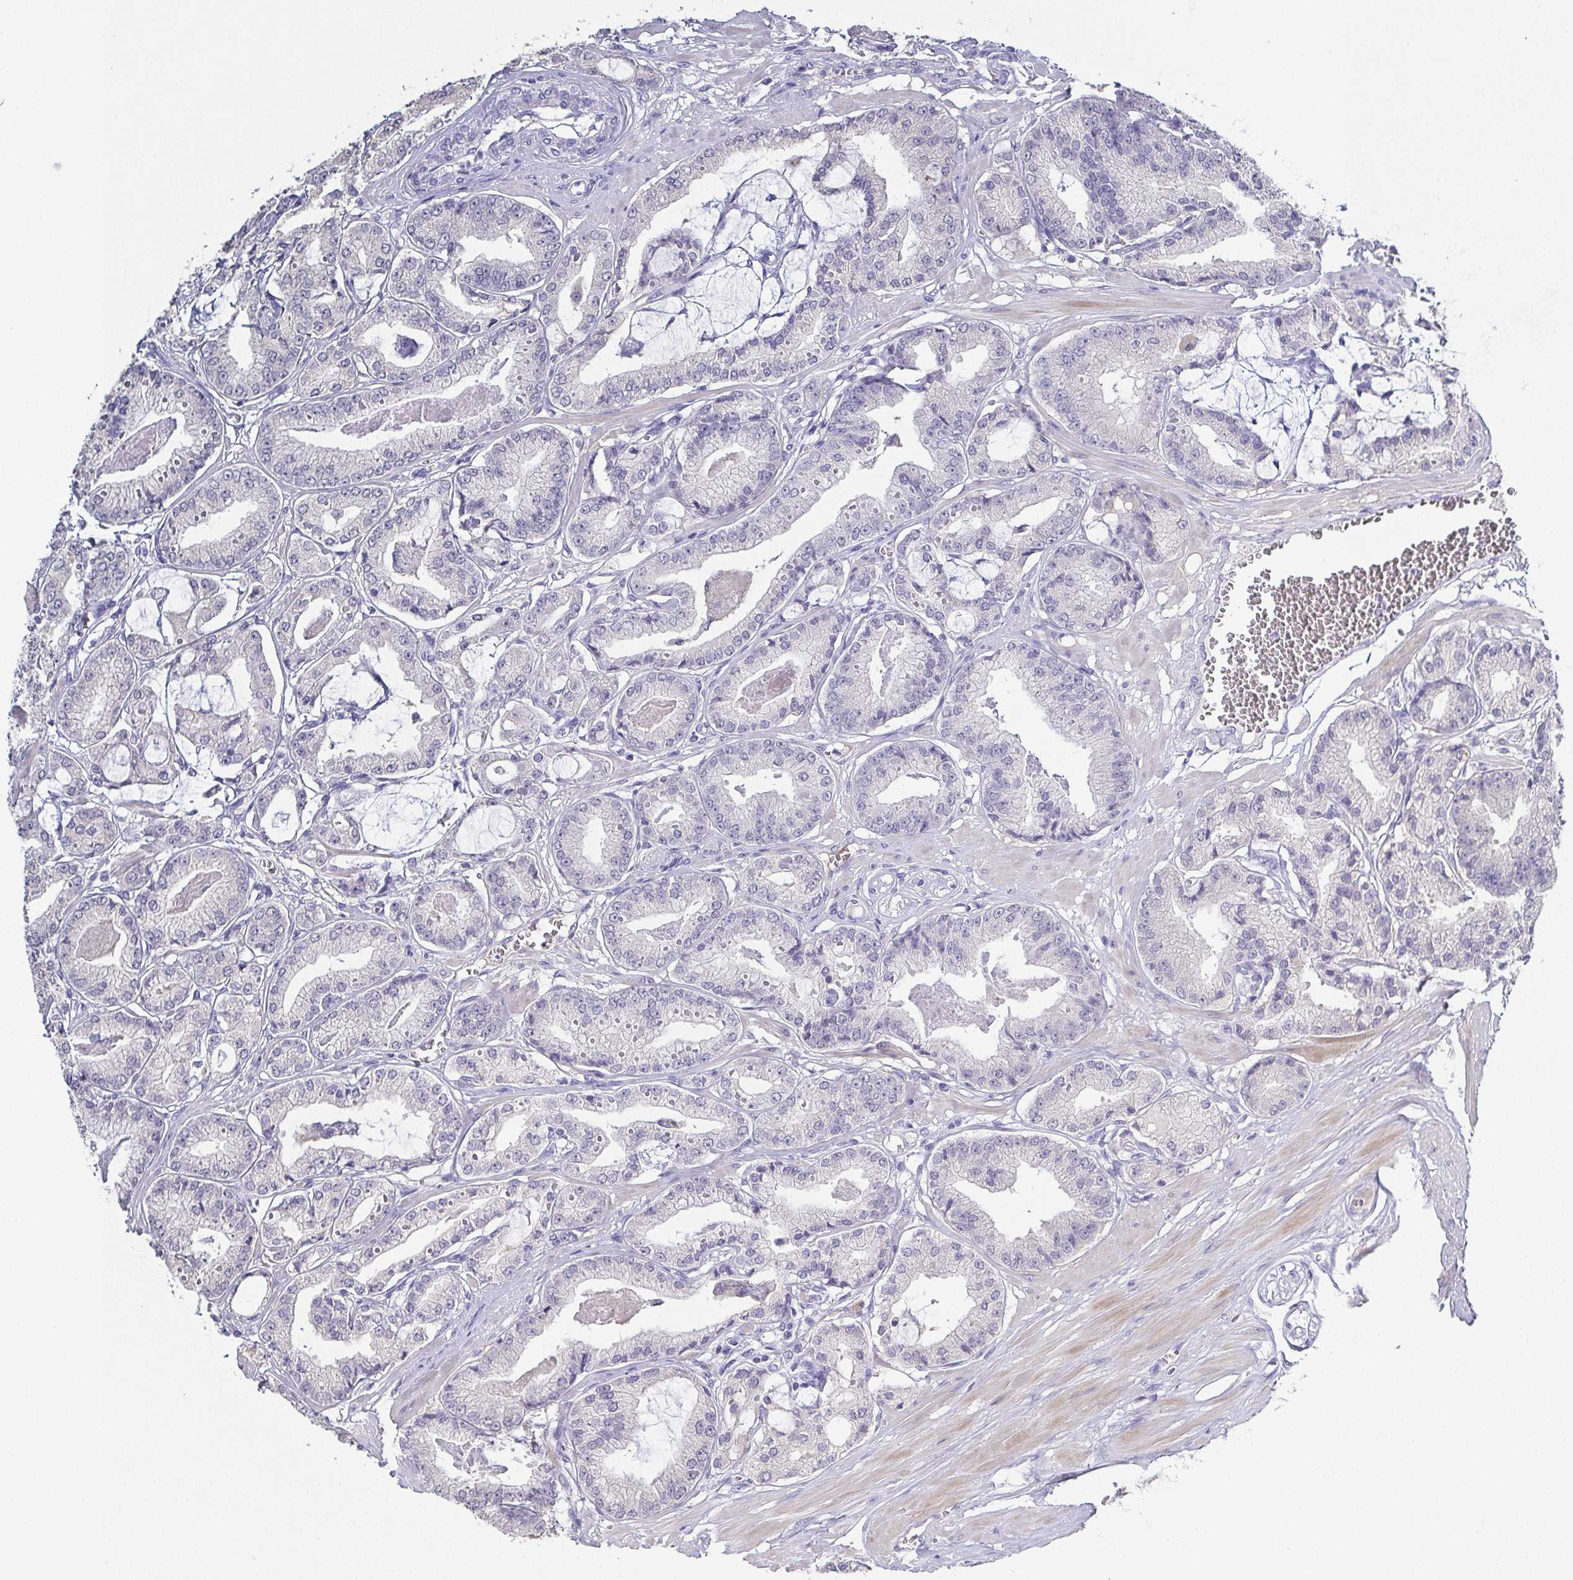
{"staining": {"intensity": "negative", "quantity": "none", "location": "none"}, "tissue": "prostate cancer", "cell_type": "Tumor cells", "image_type": "cancer", "snomed": [{"axis": "morphology", "description": "Adenocarcinoma, High grade"}, {"axis": "topography", "description": "Prostate"}], "caption": "This is a photomicrograph of IHC staining of high-grade adenocarcinoma (prostate), which shows no expression in tumor cells.", "gene": "RNASE7", "patient": {"sex": "male", "age": 71}}